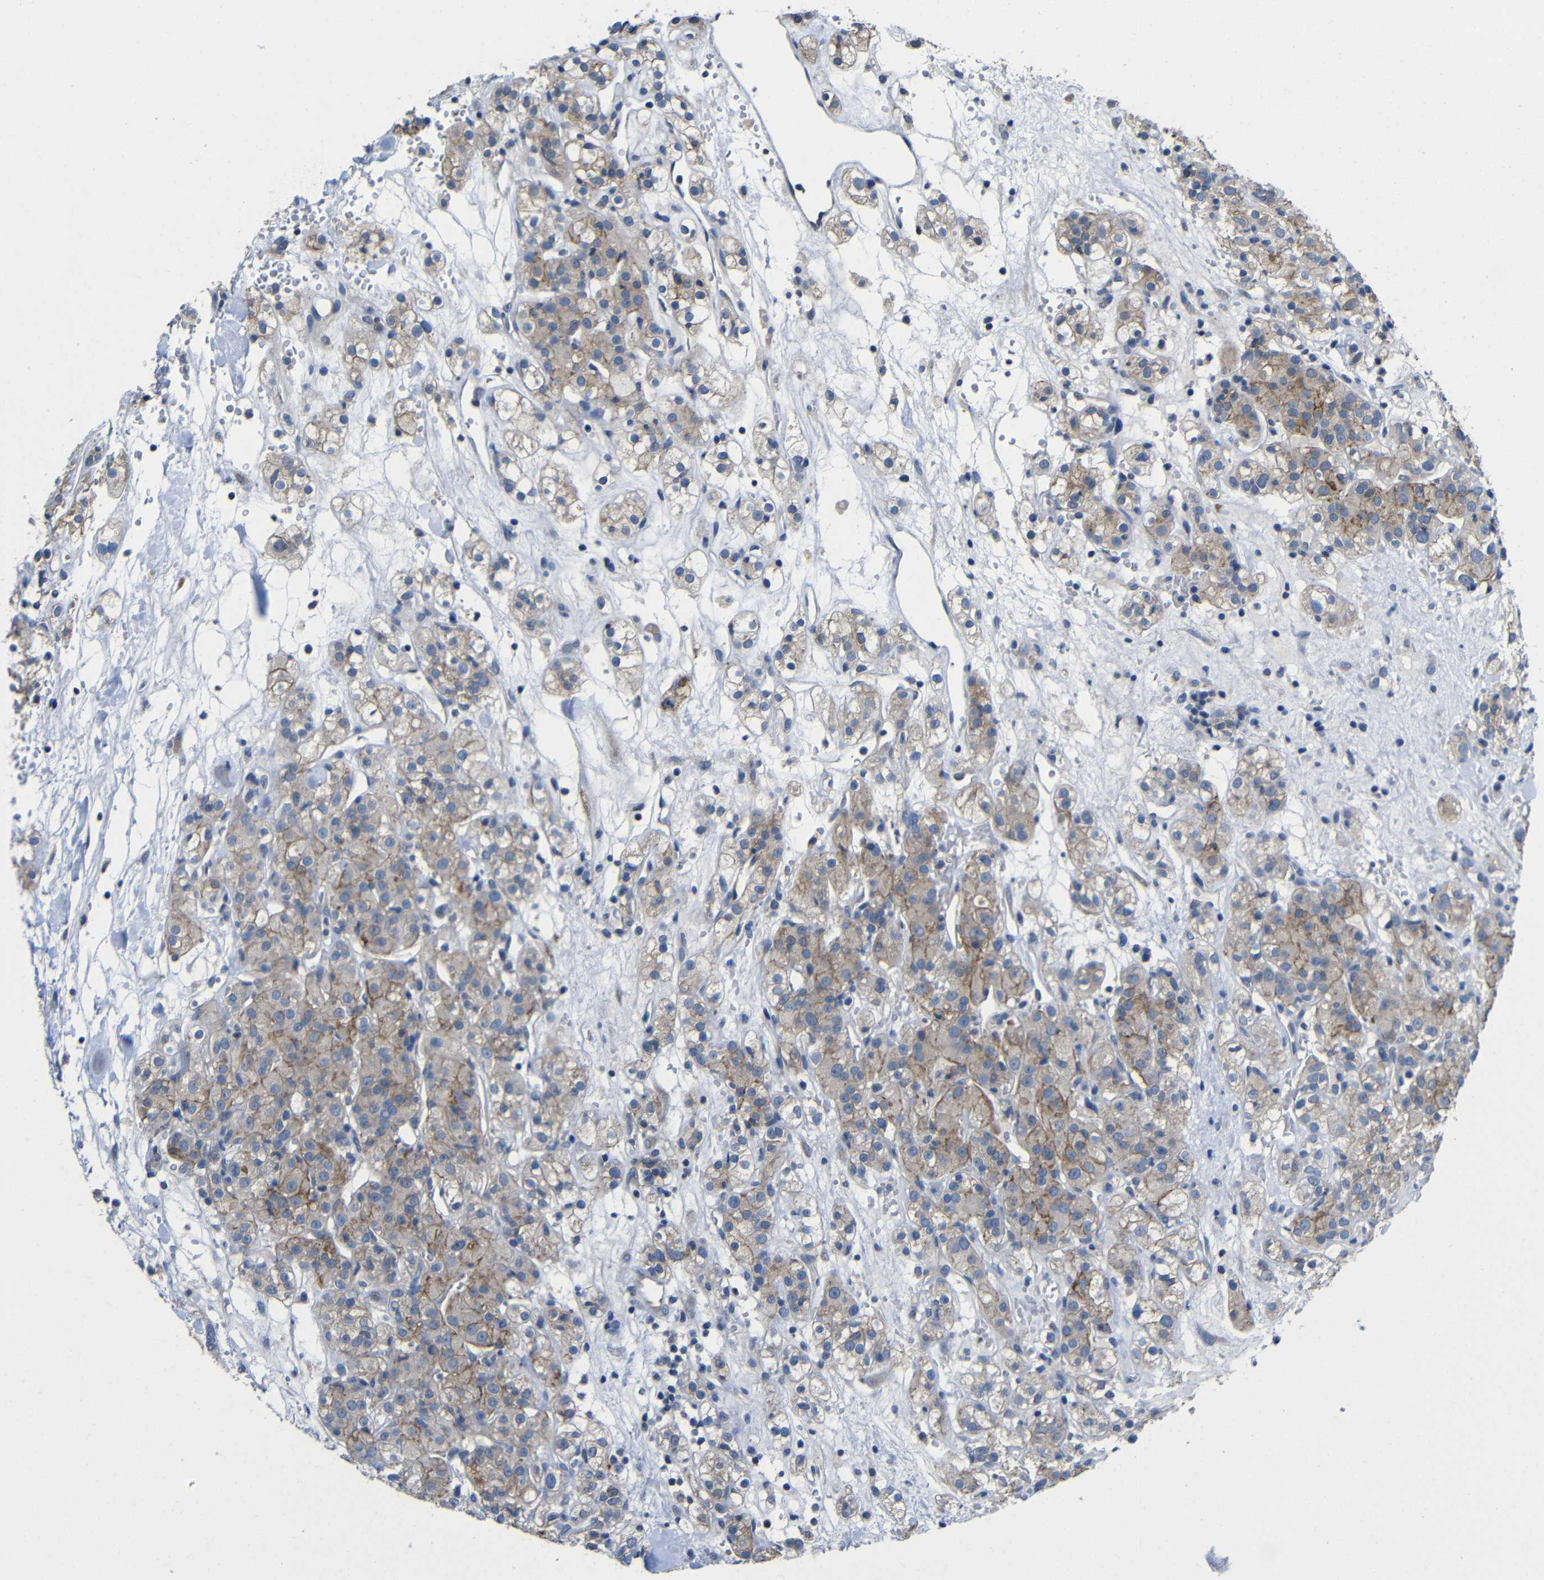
{"staining": {"intensity": "weak", "quantity": "25%-75%", "location": "cytoplasmic/membranous"}, "tissue": "renal cancer", "cell_type": "Tumor cells", "image_type": "cancer", "snomed": [{"axis": "morphology", "description": "Normal tissue, NOS"}, {"axis": "morphology", "description": "Adenocarcinoma, NOS"}, {"axis": "topography", "description": "Kidney"}], "caption": "Immunohistochemical staining of human renal adenocarcinoma exhibits weak cytoplasmic/membranous protein positivity in approximately 25%-75% of tumor cells.", "gene": "ZNF90", "patient": {"sex": "male", "age": 61}}